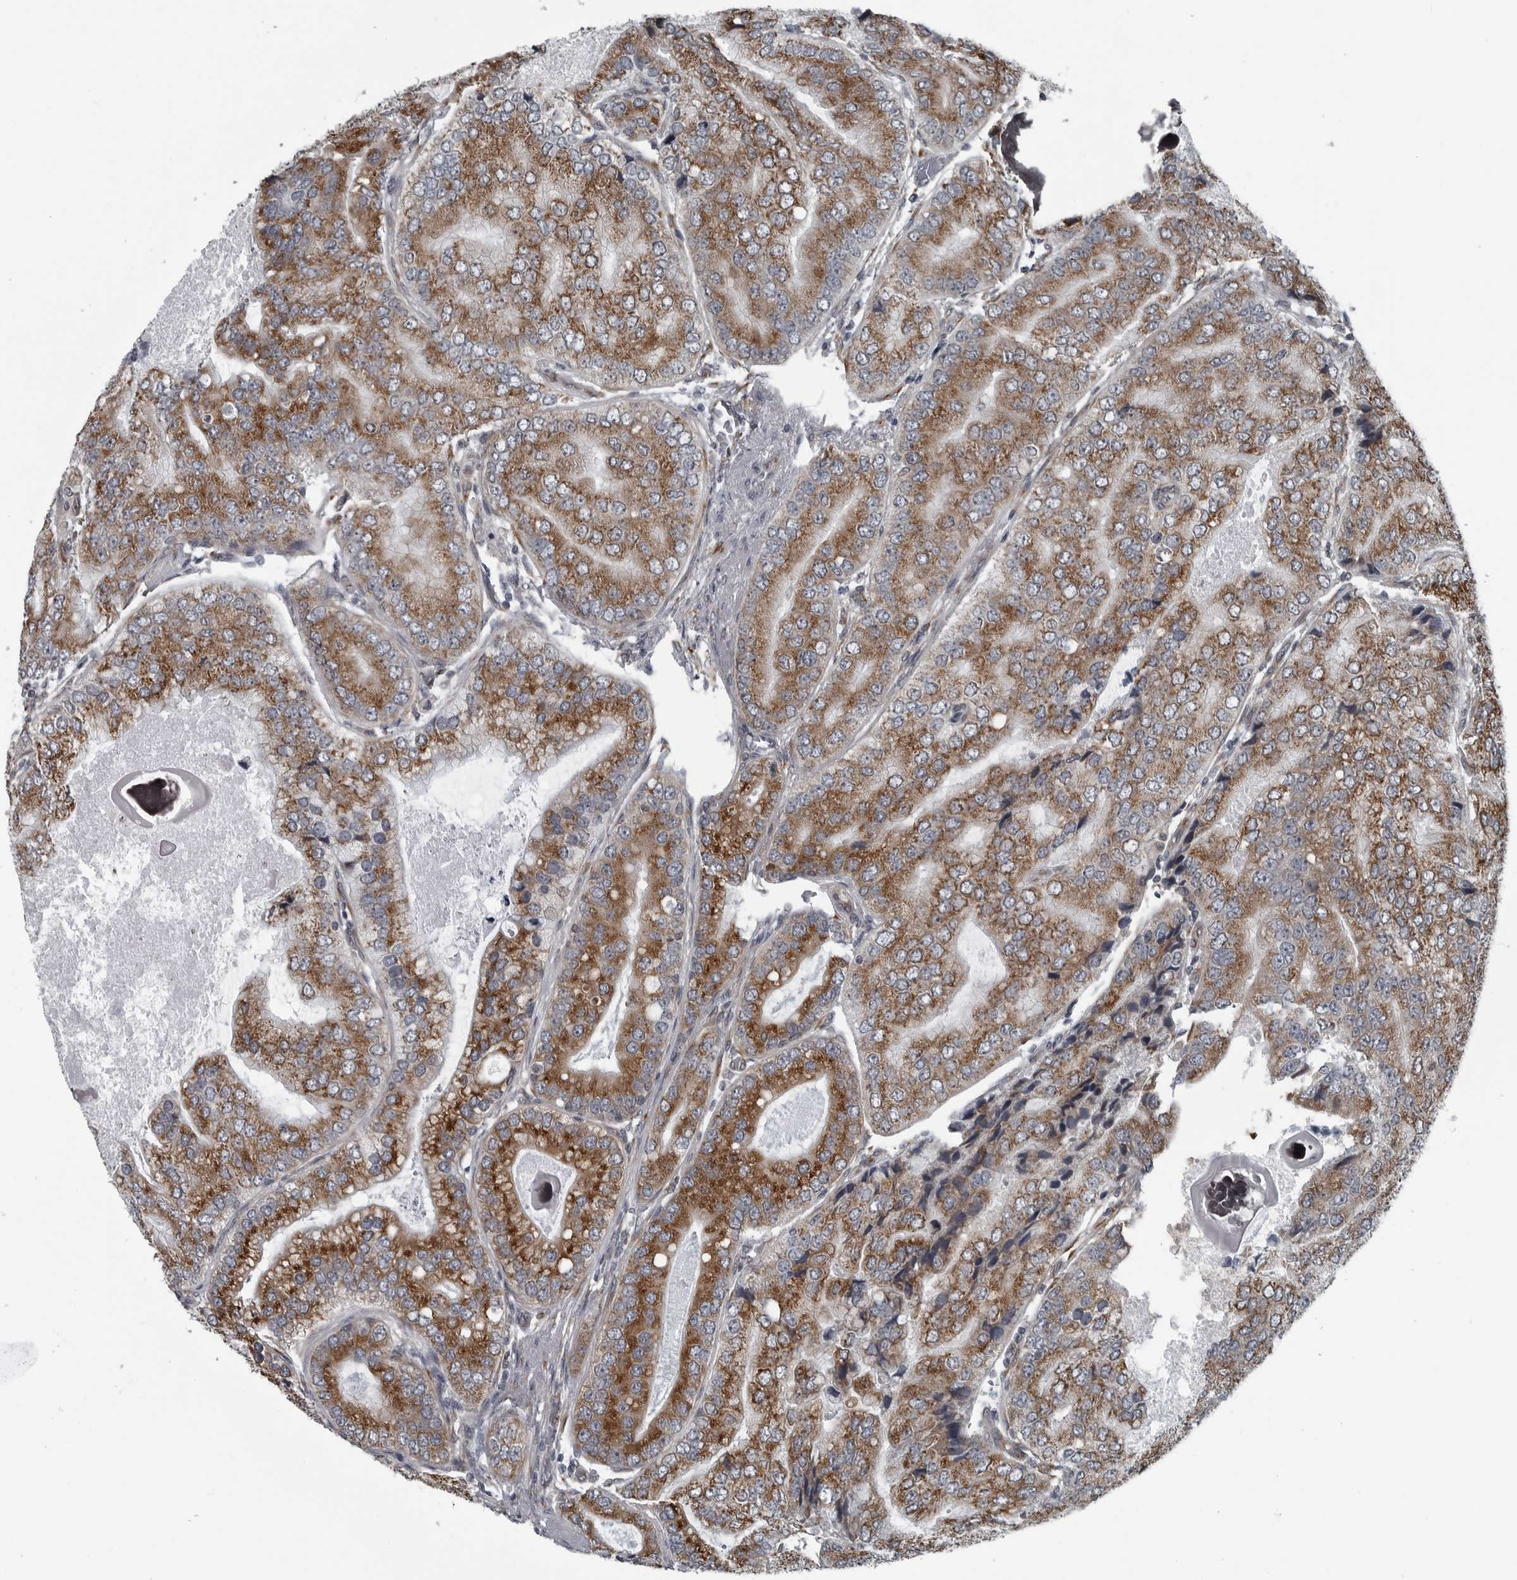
{"staining": {"intensity": "moderate", "quantity": ">75%", "location": "cytoplasmic/membranous"}, "tissue": "prostate cancer", "cell_type": "Tumor cells", "image_type": "cancer", "snomed": [{"axis": "morphology", "description": "Adenocarcinoma, High grade"}, {"axis": "topography", "description": "Prostate"}], "caption": "An image of prostate cancer stained for a protein demonstrates moderate cytoplasmic/membranous brown staining in tumor cells. (IHC, brightfield microscopy, high magnification).", "gene": "CEP85", "patient": {"sex": "male", "age": 70}}